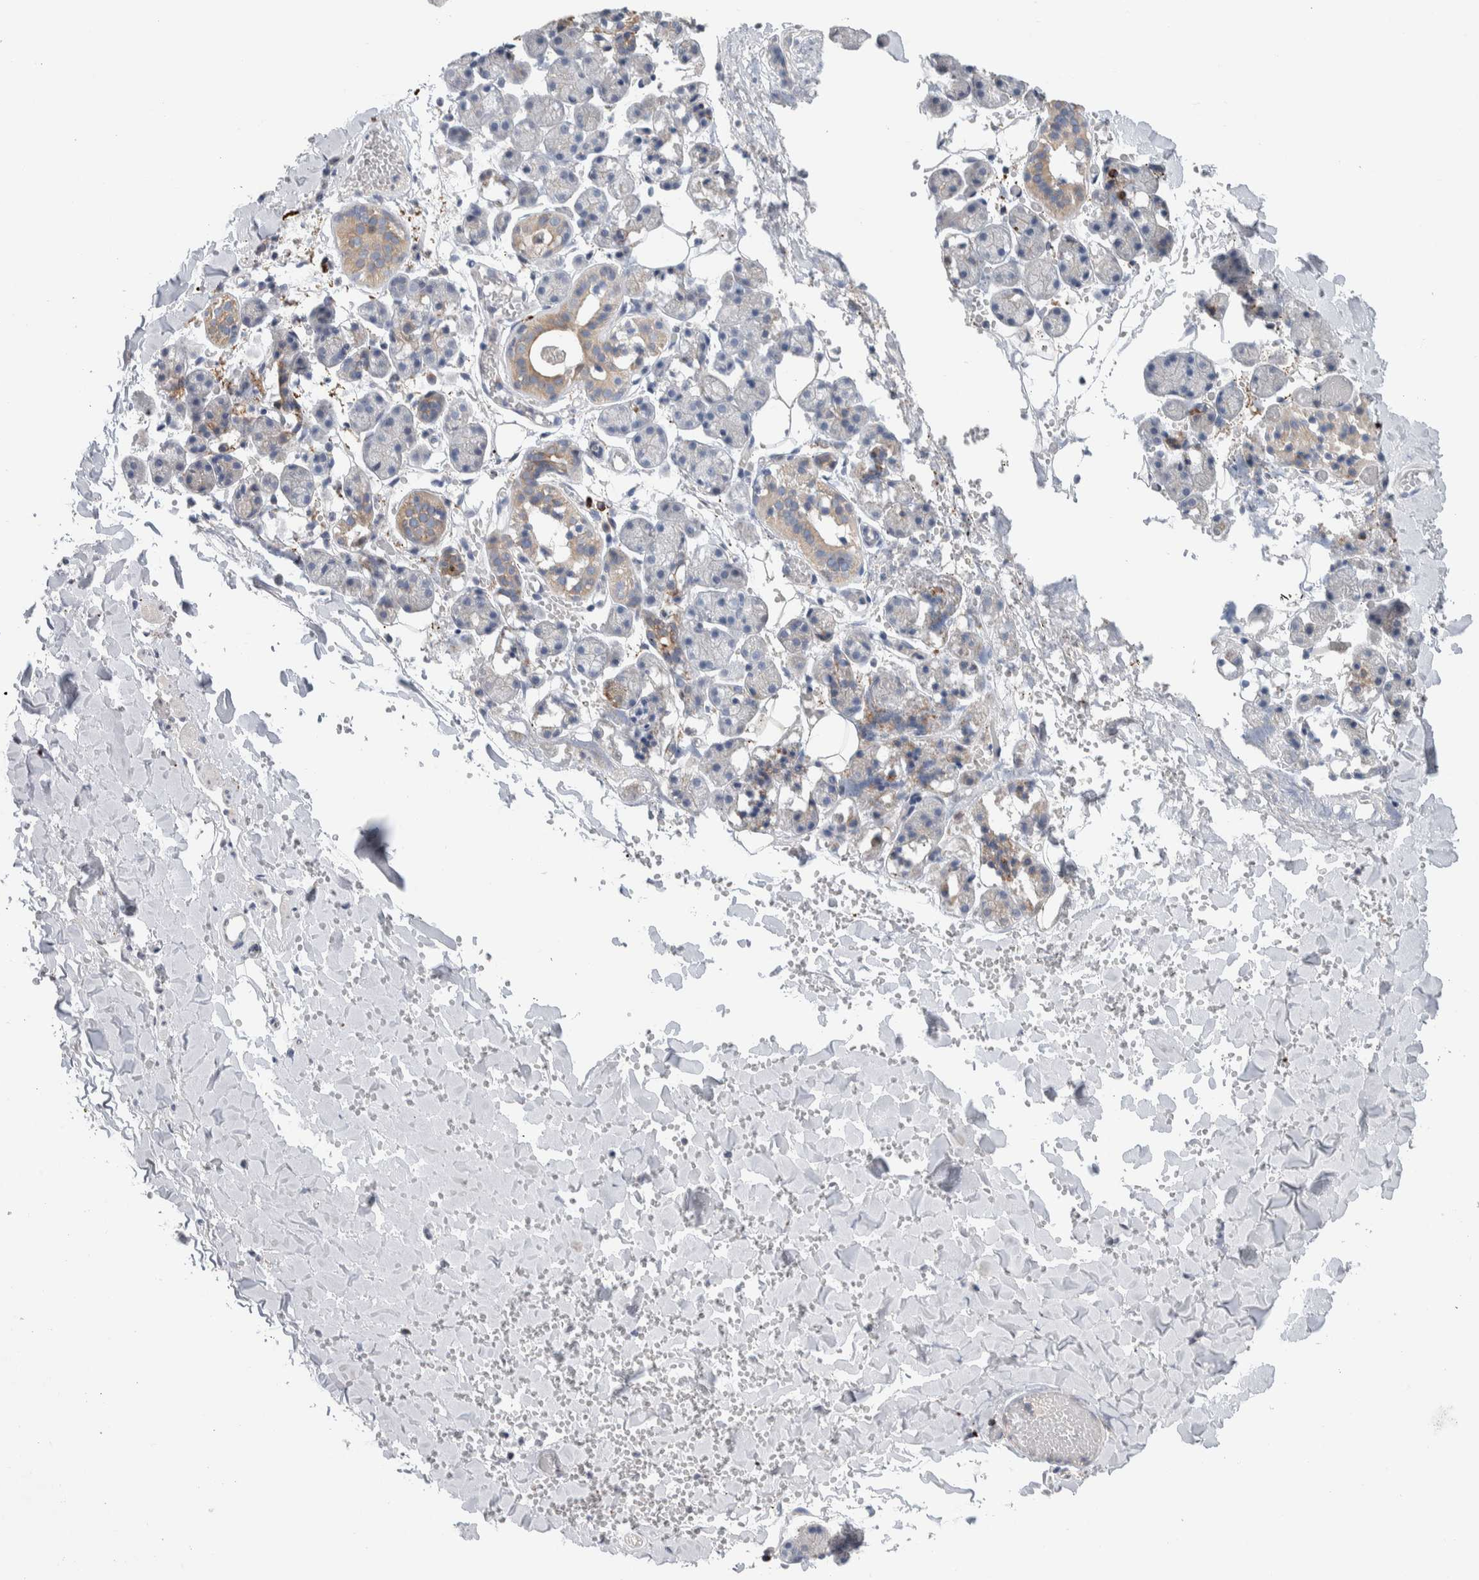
{"staining": {"intensity": "weak", "quantity": "25%-75%", "location": "cytoplasmic/membranous"}, "tissue": "salivary gland", "cell_type": "Glandular cells", "image_type": "normal", "snomed": [{"axis": "morphology", "description": "Normal tissue, NOS"}, {"axis": "topography", "description": "Salivary gland"}], "caption": "High-power microscopy captured an IHC histopathology image of unremarkable salivary gland, revealing weak cytoplasmic/membranous expression in about 25%-75% of glandular cells.", "gene": "ENGASE", "patient": {"sex": "female", "age": 33}}